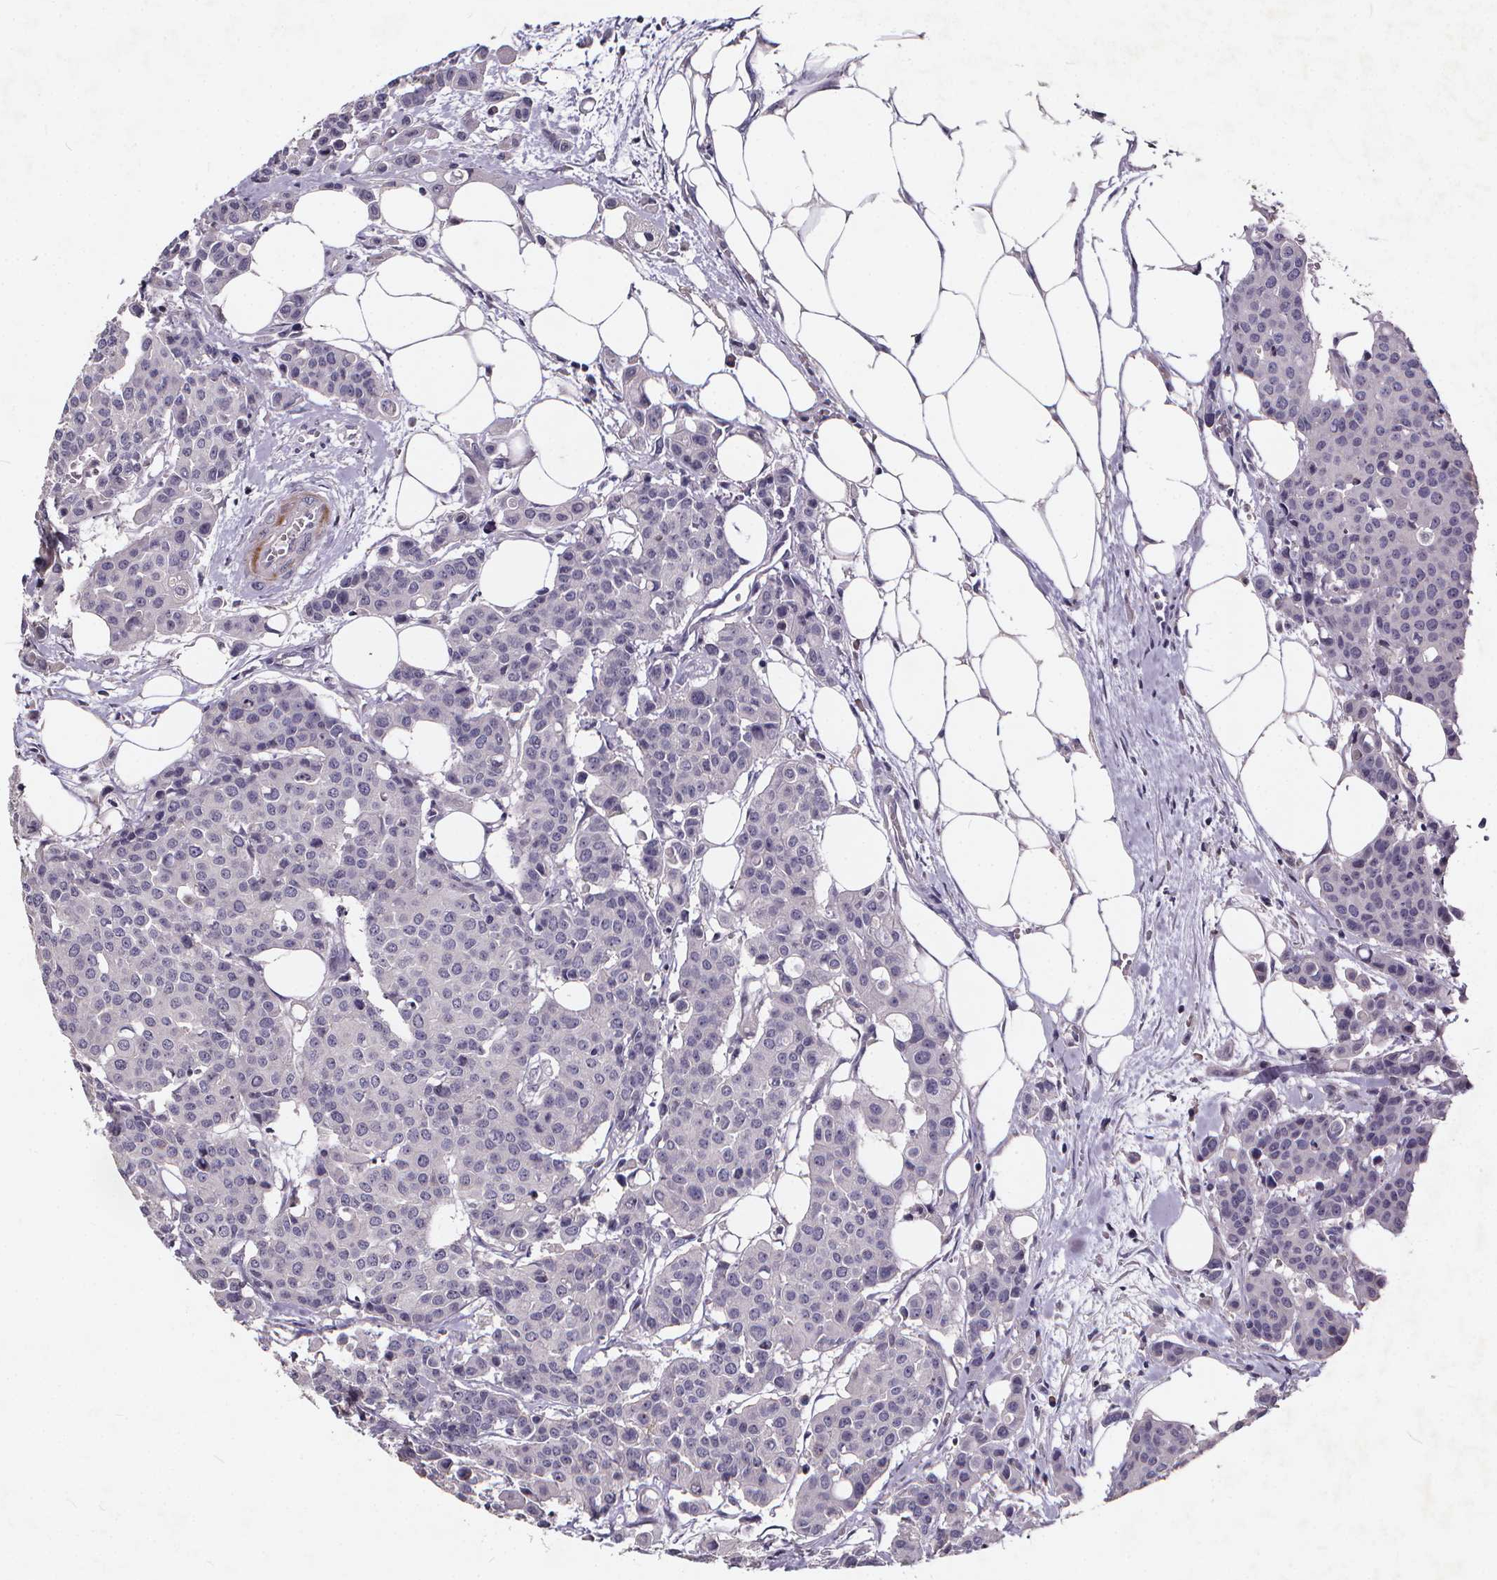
{"staining": {"intensity": "negative", "quantity": "none", "location": "none"}, "tissue": "carcinoid", "cell_type": "Tumor cells", "image_type": "cancer", "snomed": [{"axis": "morphology", "description": "Carcinoid, malignant, NOS"}, {"axis": "topography", "description": "Colon"}], "caption": "A histopathology image of carcinoid (malignant) stained for a protein reveals no brown staining in tumor cells.", "gene": "TSPAN14", "patient": {"sex": "male", "age": 81}}